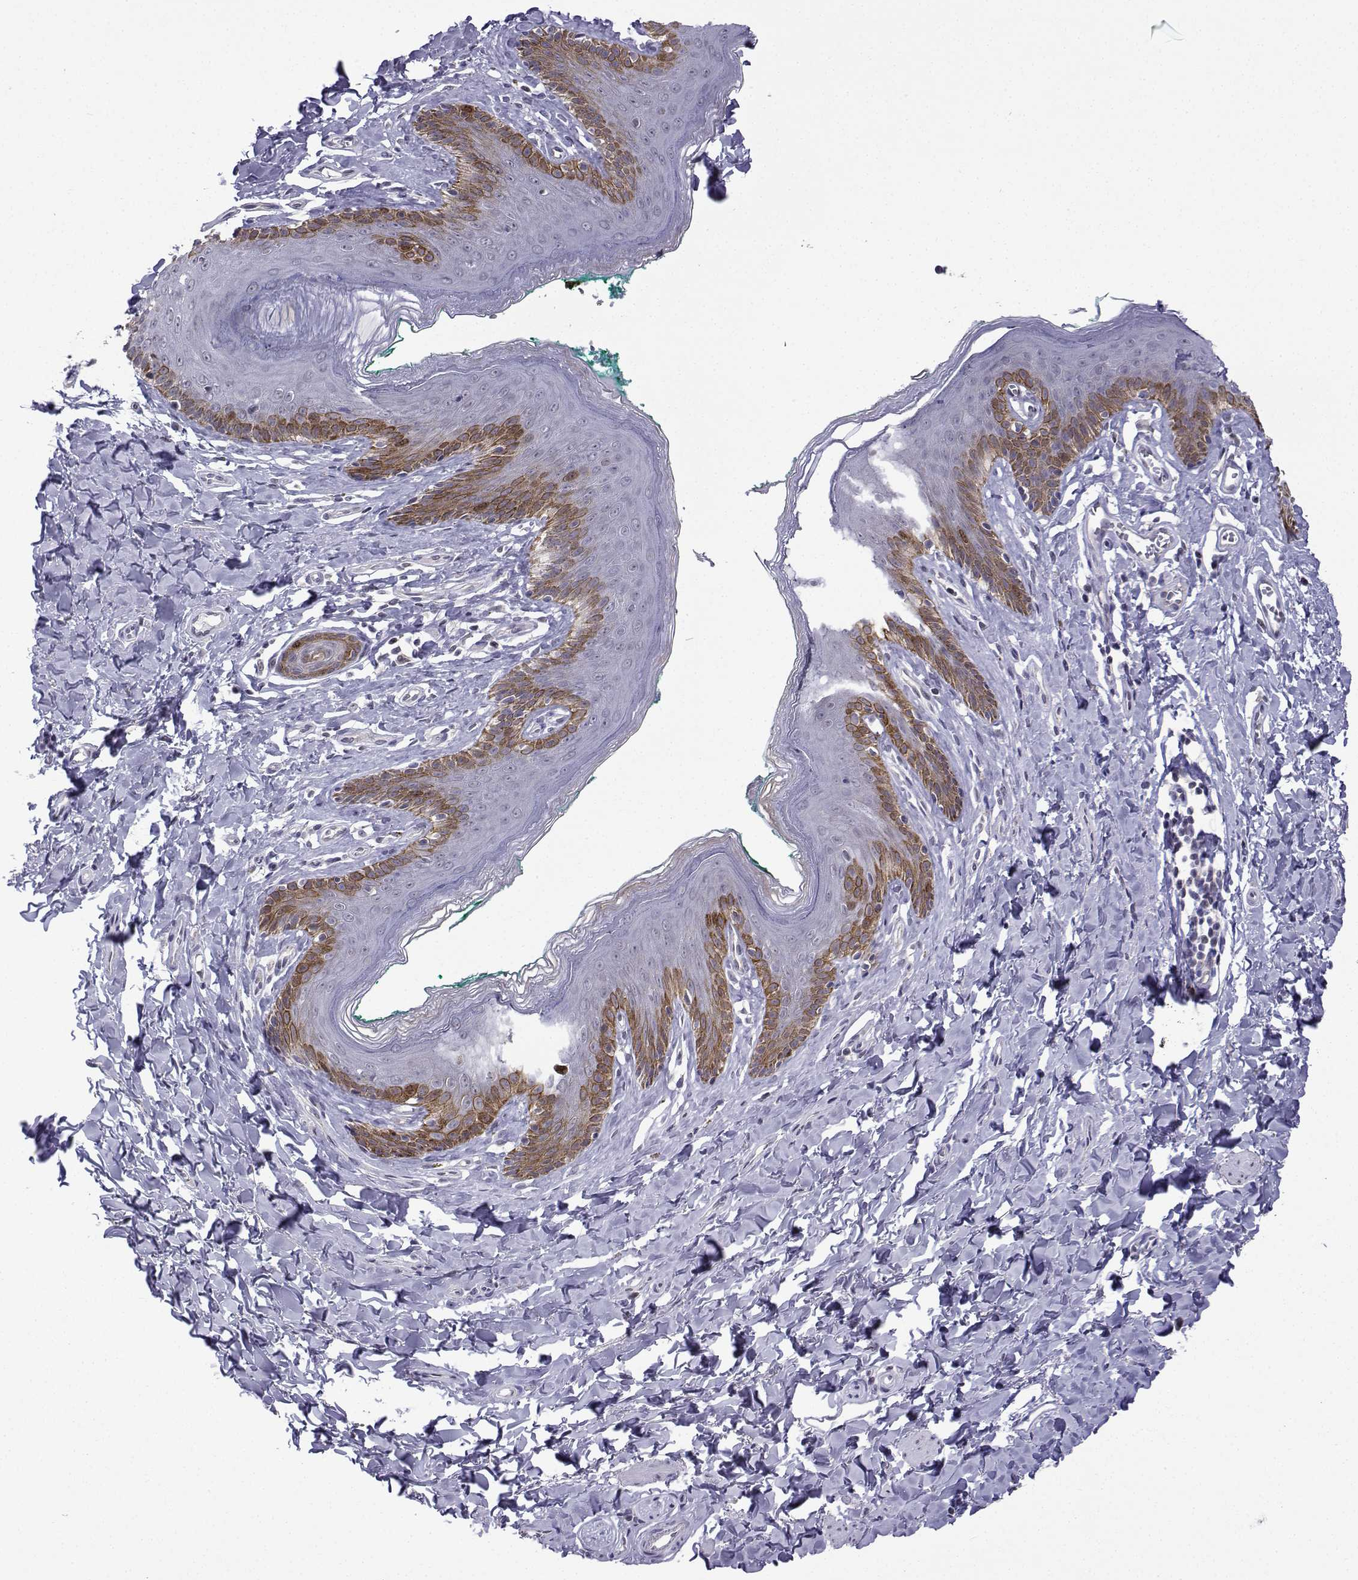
{"staining": {"intensity": "strong", "quantity": "<25%", "location": "nuclear"}, "tissue": "skin", "cell_type": "Epidermal cells", "image_type": "normal", "snomed": [{"axis": "morphology", "description": "Normal tissue, NOS"}, {"axis": "topography", "description": "Vulva"}], "caption": "This histopathology image demonstrates unremarkable skin stained with immunohistochemistry to label a protein in brown. The nuclear of epidermal cells show strong positivity for the protein. Nuclei are counter-stained blue.", "gene": "INCENP", "patient": {"sex": "female", "age": 66}}